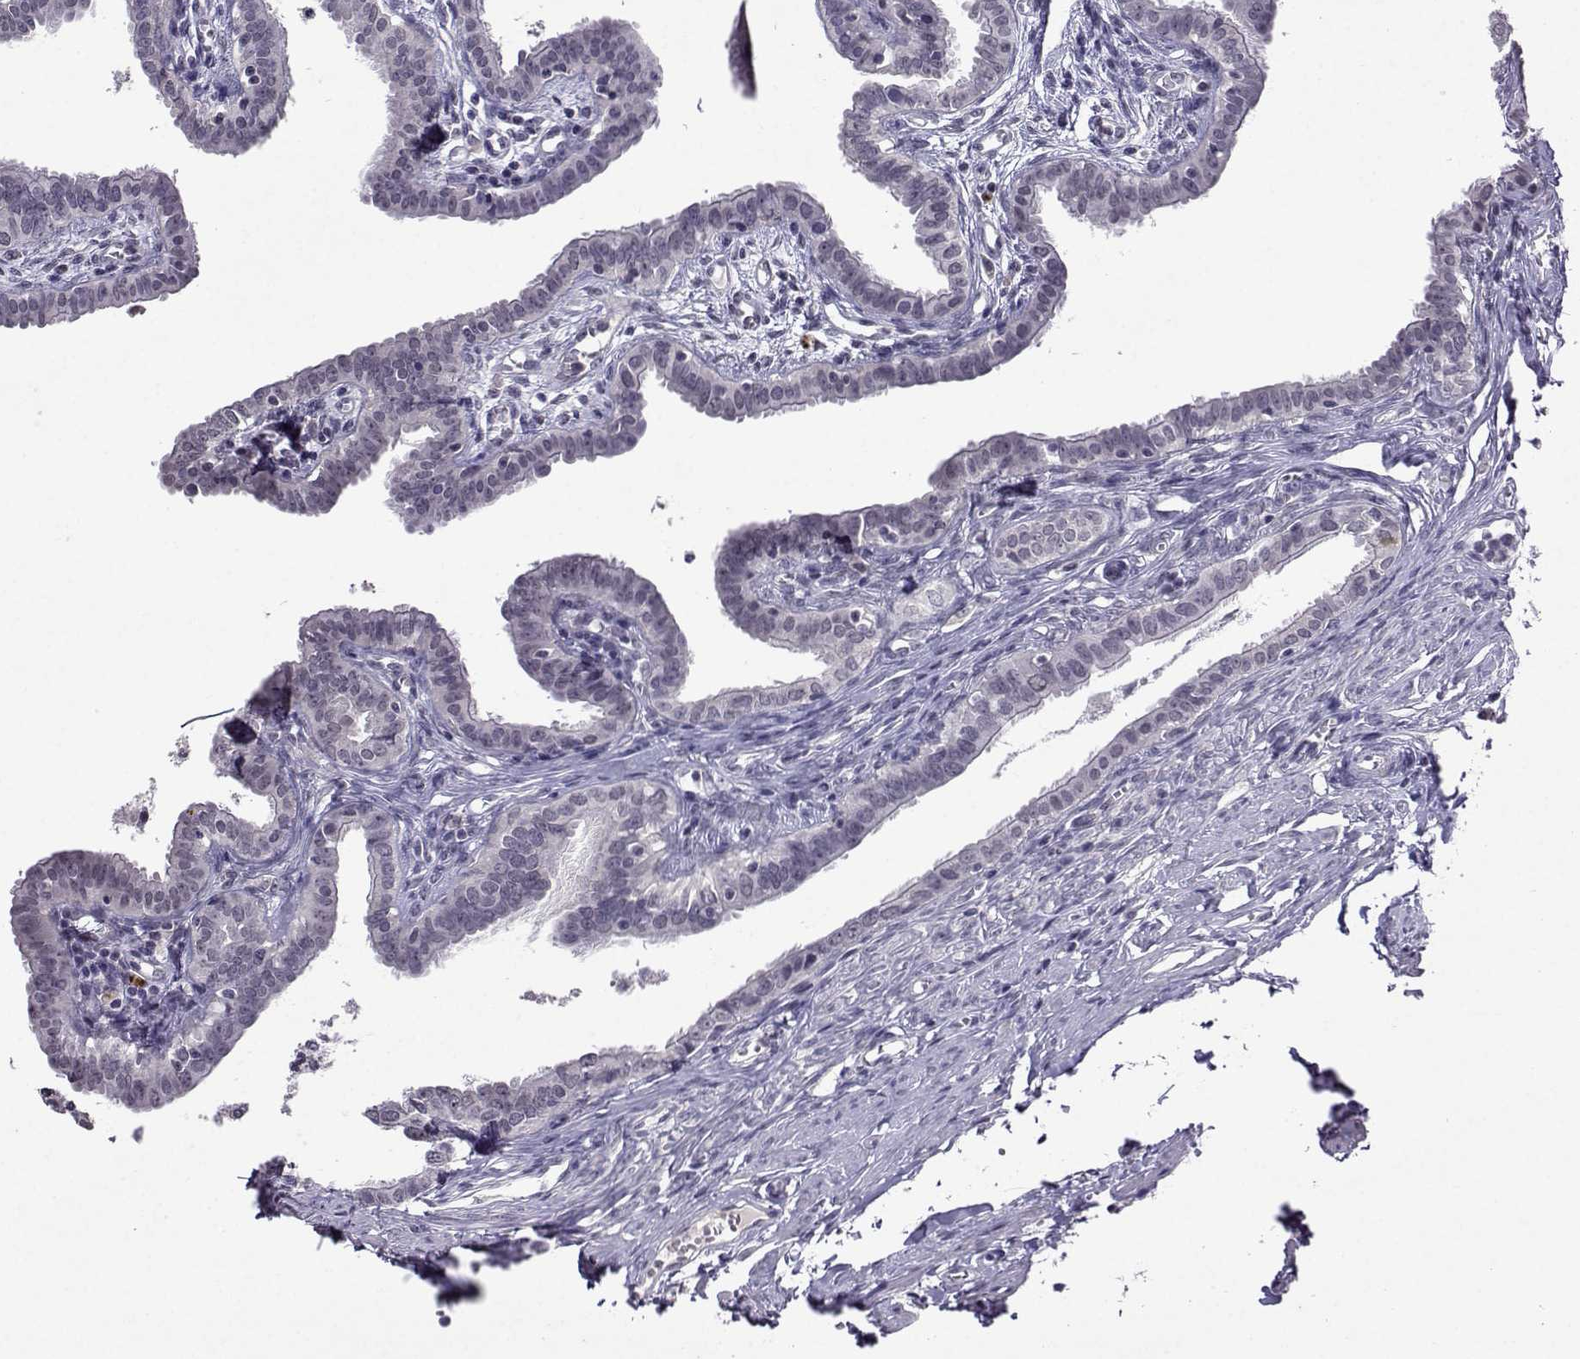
{"staining": {"intensity": "negative", "quantity": "none", "location": "none"}, "tissue": "fallopian tube", "cell_type": "Glandular cells", "image_type": "normal", "snomed": [{"axis": "morphology", "description": "Normal tissue, NOS"}, {"axis": "morphology", "description": "Carcinoma, endometroid"}, {"axis": "topography", "description": "Fallopian tube"}, {"axis": "topography", "description": "Ovary"}], "caption": "Immunohistochemistry (IHC) micrograph of benign human fallopian tube stained for a protein (brown), which reveals no staining in glandular cells. Brightfield microscopy of IHC stained with DAB (3,3'-diaminobenzidine) (brown) and hematoxylin (blue), captured at high magnification.", "gene": "CCL28", "patient": {"sex": "female", "age": 42}}